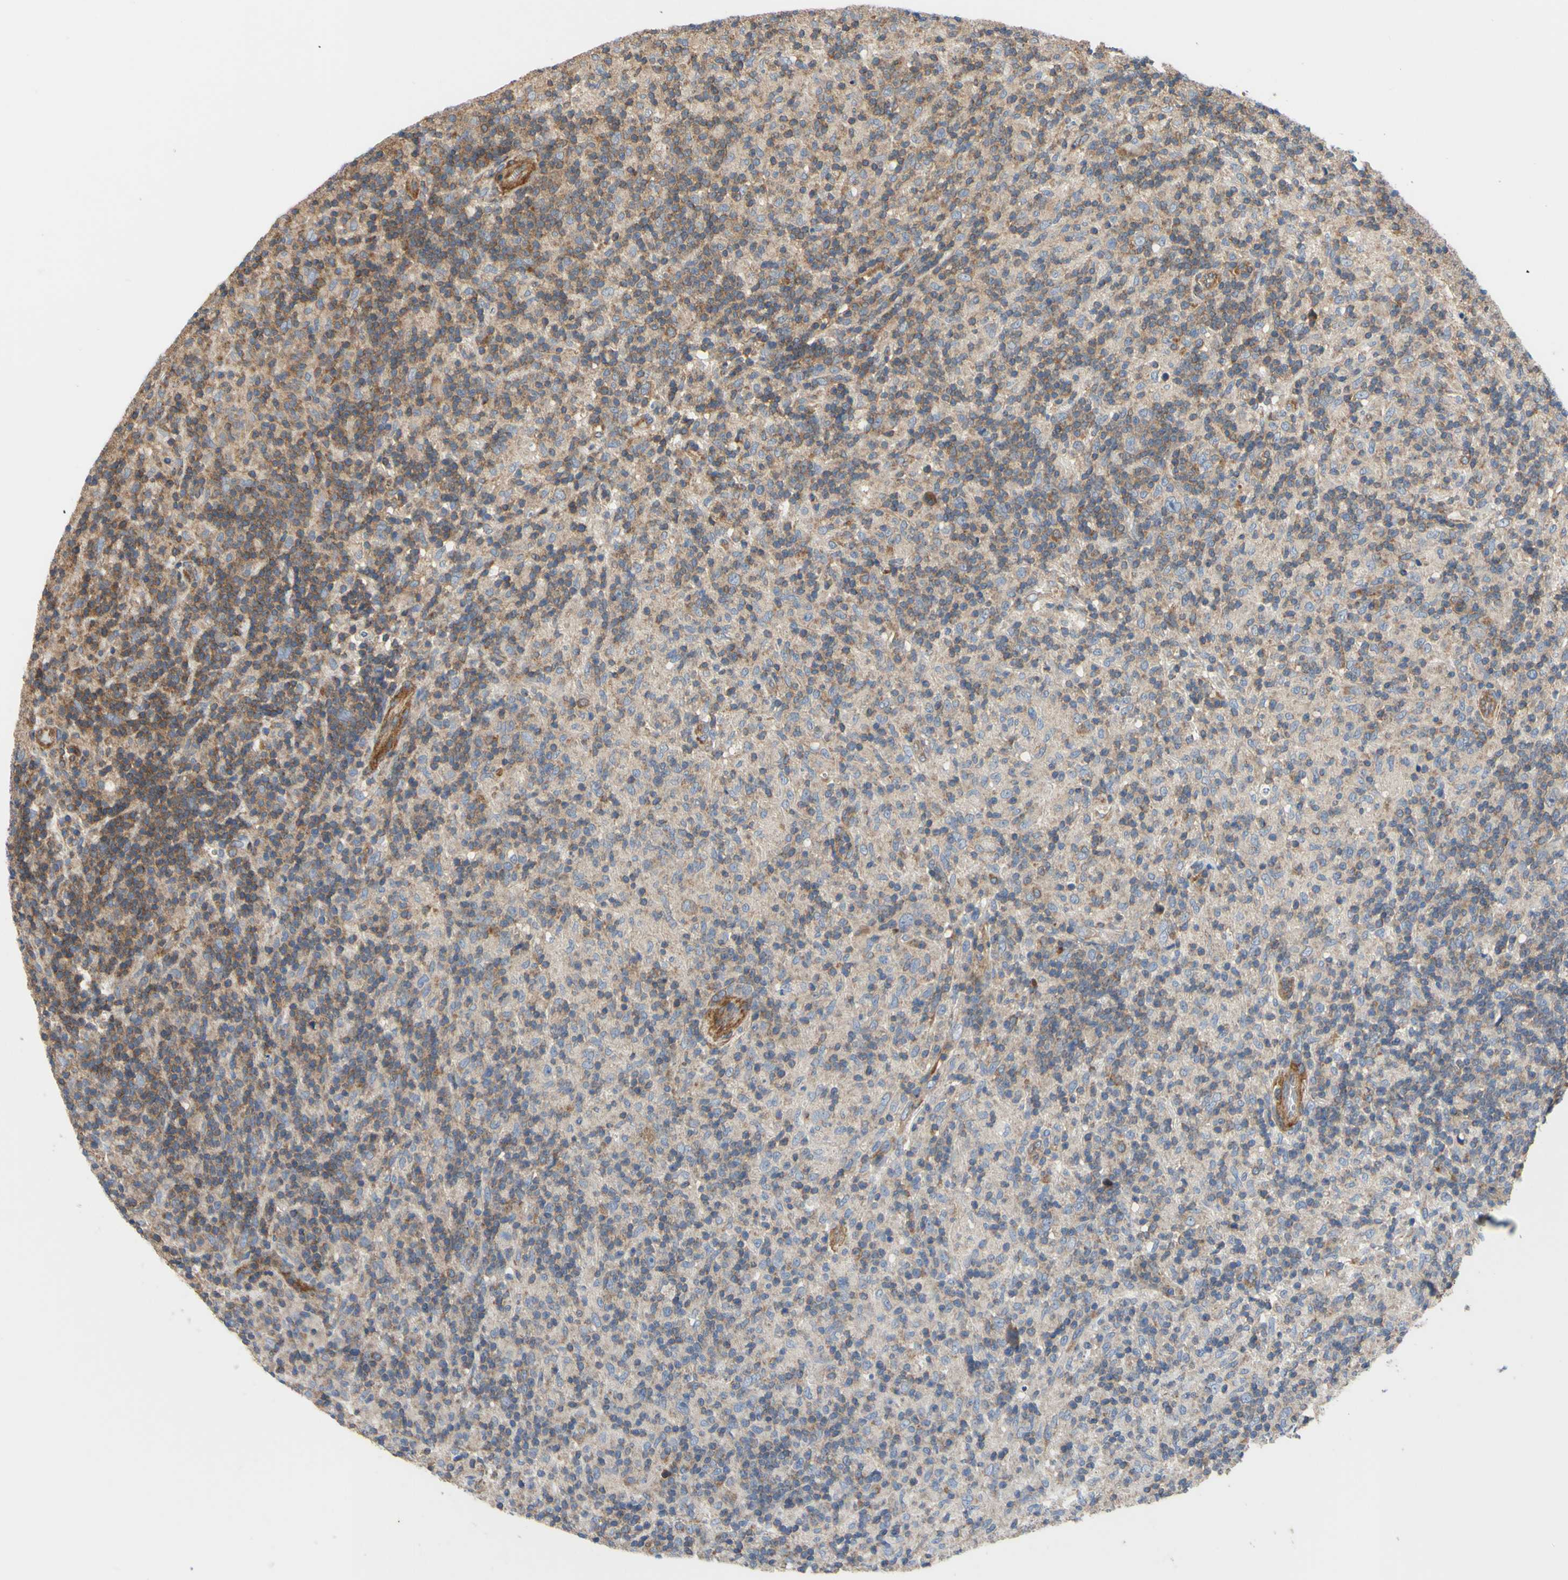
{"staining": {"intensity": "weak", "quantity": "<25%", "location": "cytoplasmic/membranous"}, "tissue": "lymphoma", "cell_type": "Tumor cells", "image_type": "cancer", "snomed": [{"axis": "morphology", "description": "Hodgkin's disease, NOS"}, {"axis": "topography", "description": "Lymph node"}], "caption": "This is an immunohistochemistry photomicrograph of lymphoma. There is no staining in tumor cells.", "gene": "BECN1", "patient": {"sex": "male", "age": 70}}